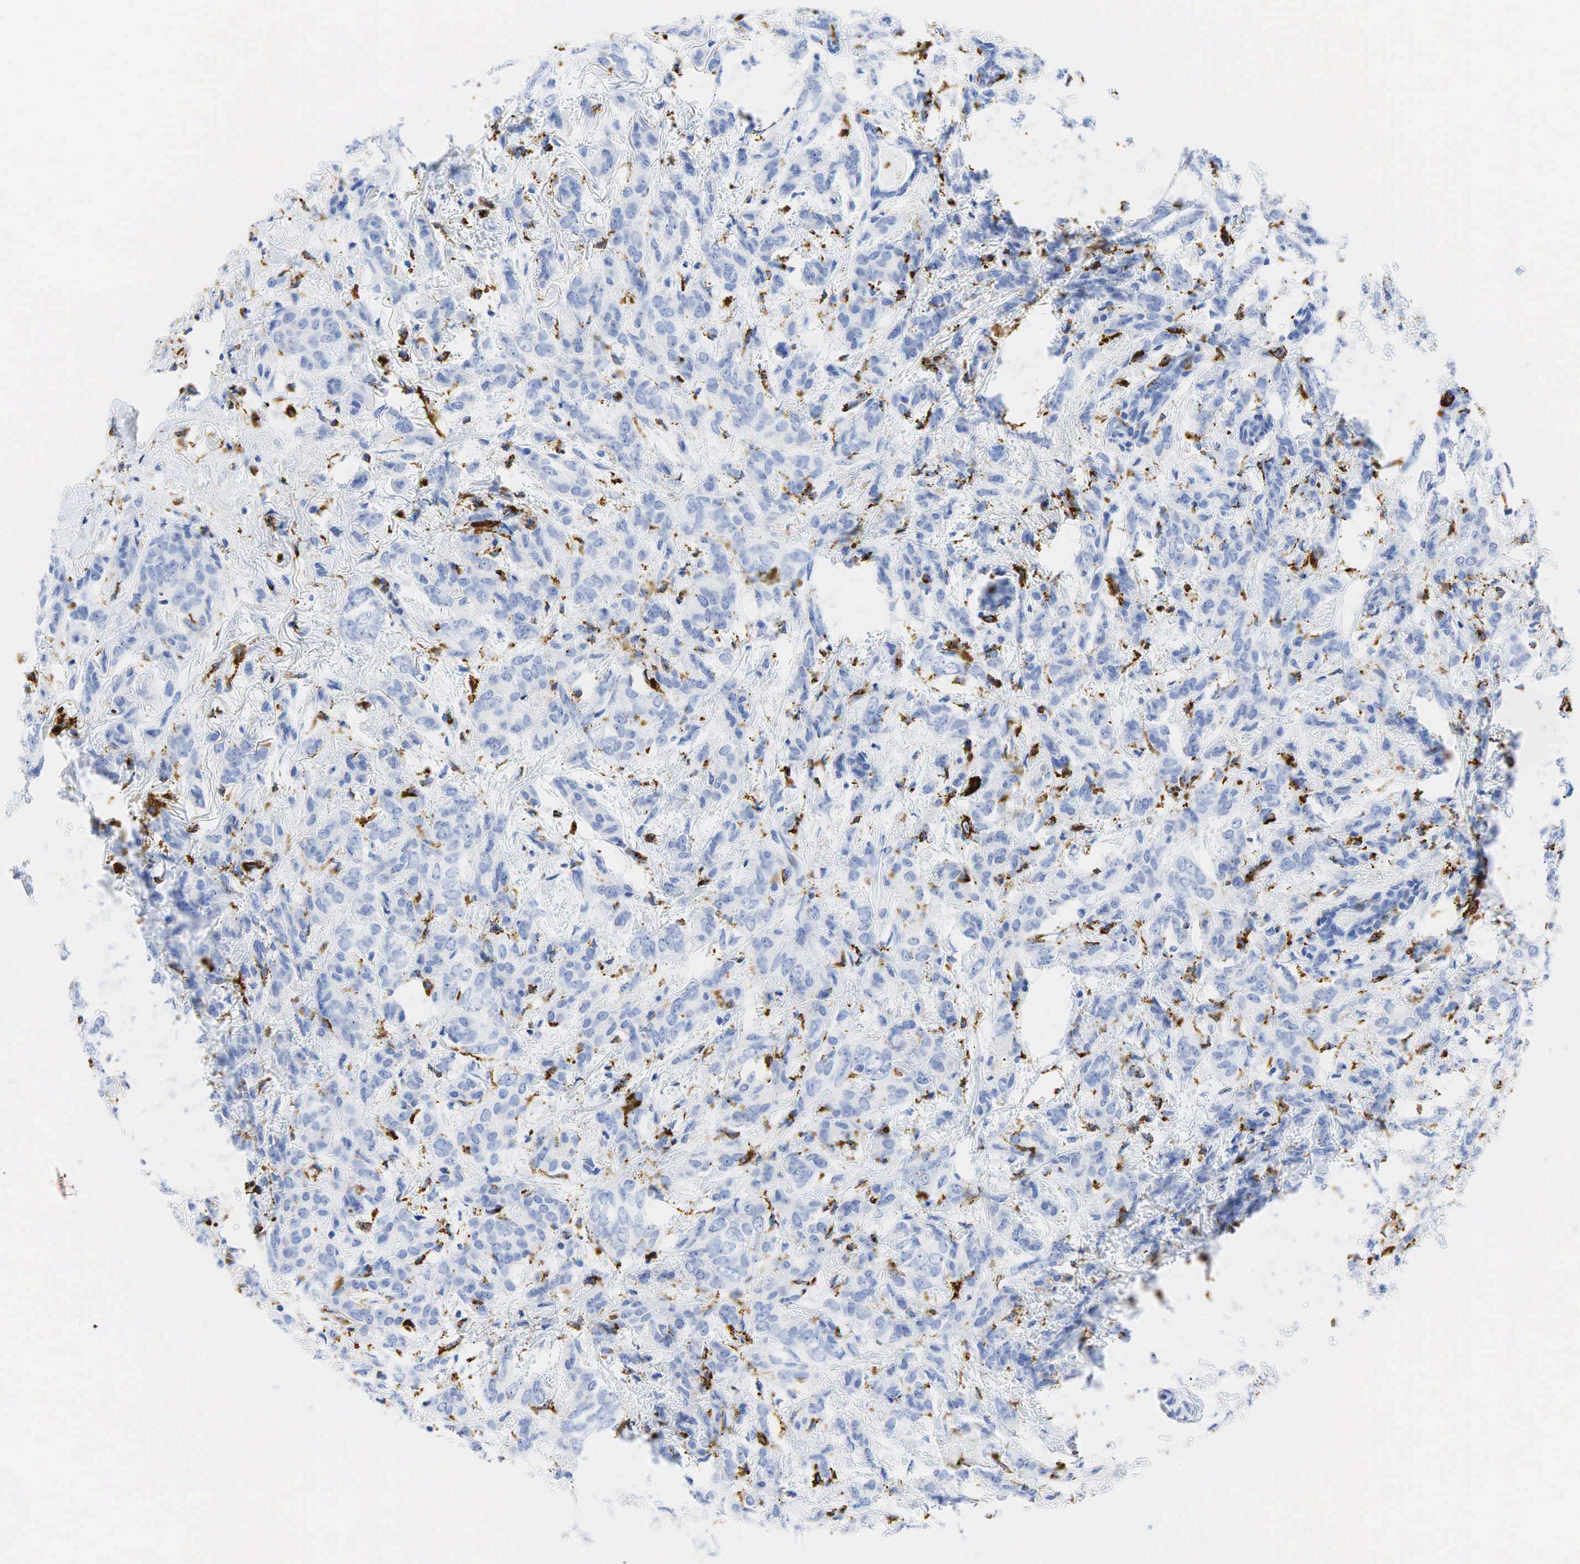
{"staining": {"intensity": "negative", "quantity": "none", "location": "none"}, "tissue": "breast cancer", "cell_type": "Tumor cells", "image_type": "cancer", "snomed": [{"axis": "morphology", "description": "Duct carcinoma"}, {"axis": "topography", "description": "Breast"}], "caption": "Immunohistochemistry (IHC) of breast cancer demonstrates no positivity in tumor cells.", "gene": "CD68", "patient": {"sex": "female", "age": 53}}